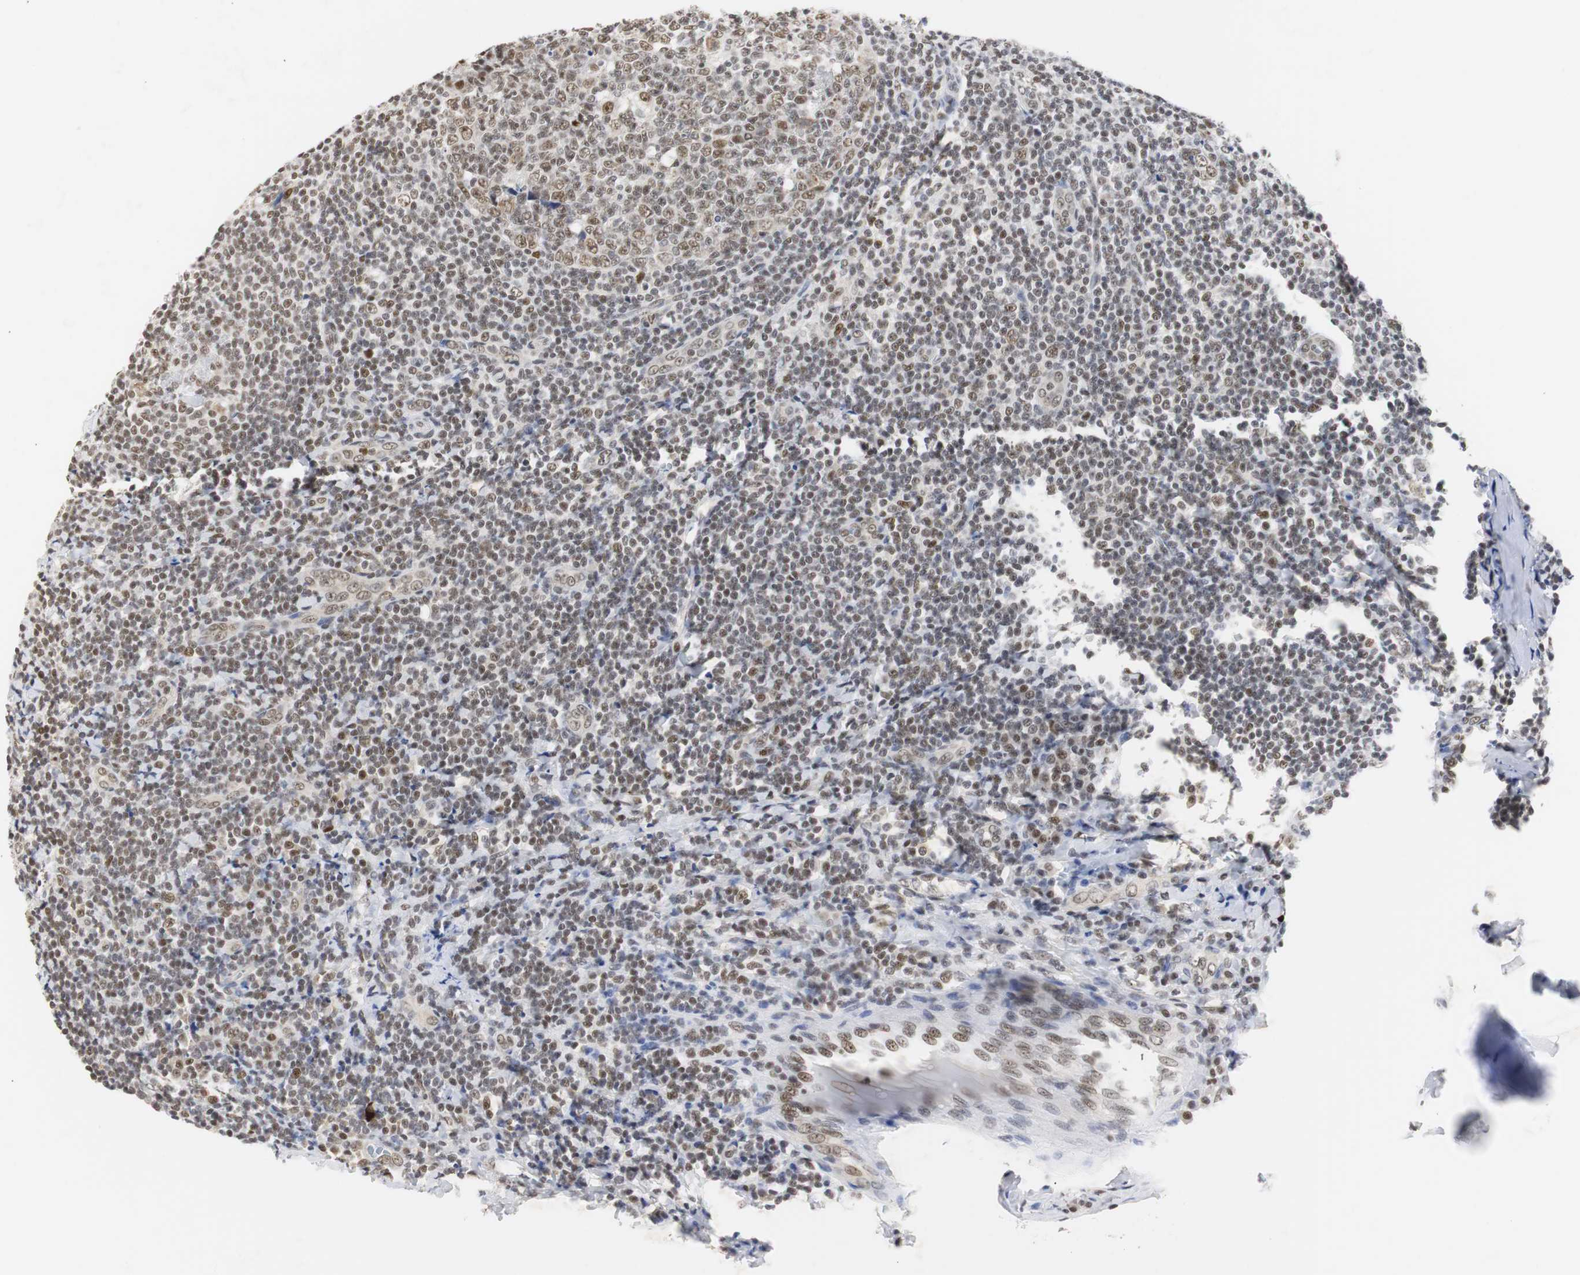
{"staining": {"intensity": "moderate", "quantity": ">75%", "location": "nuclear"}, "tissue": "tonsil", "cell_type": "Germinal center cells", "image_type": "normal", "snomed": [{"axis": "morphology", "description": "Normal tissue, NOS"}, {"axis": "topography", "description": "Tonsil"}], "caption": "Immunohistochemical staining of unremarkable human tonsil reveals medium levels of moderate nuclear expression in approximately >75% of germinal center cells.", "gene": "ZFC3H1", "patient": {"sex": "male", "age": 31}}